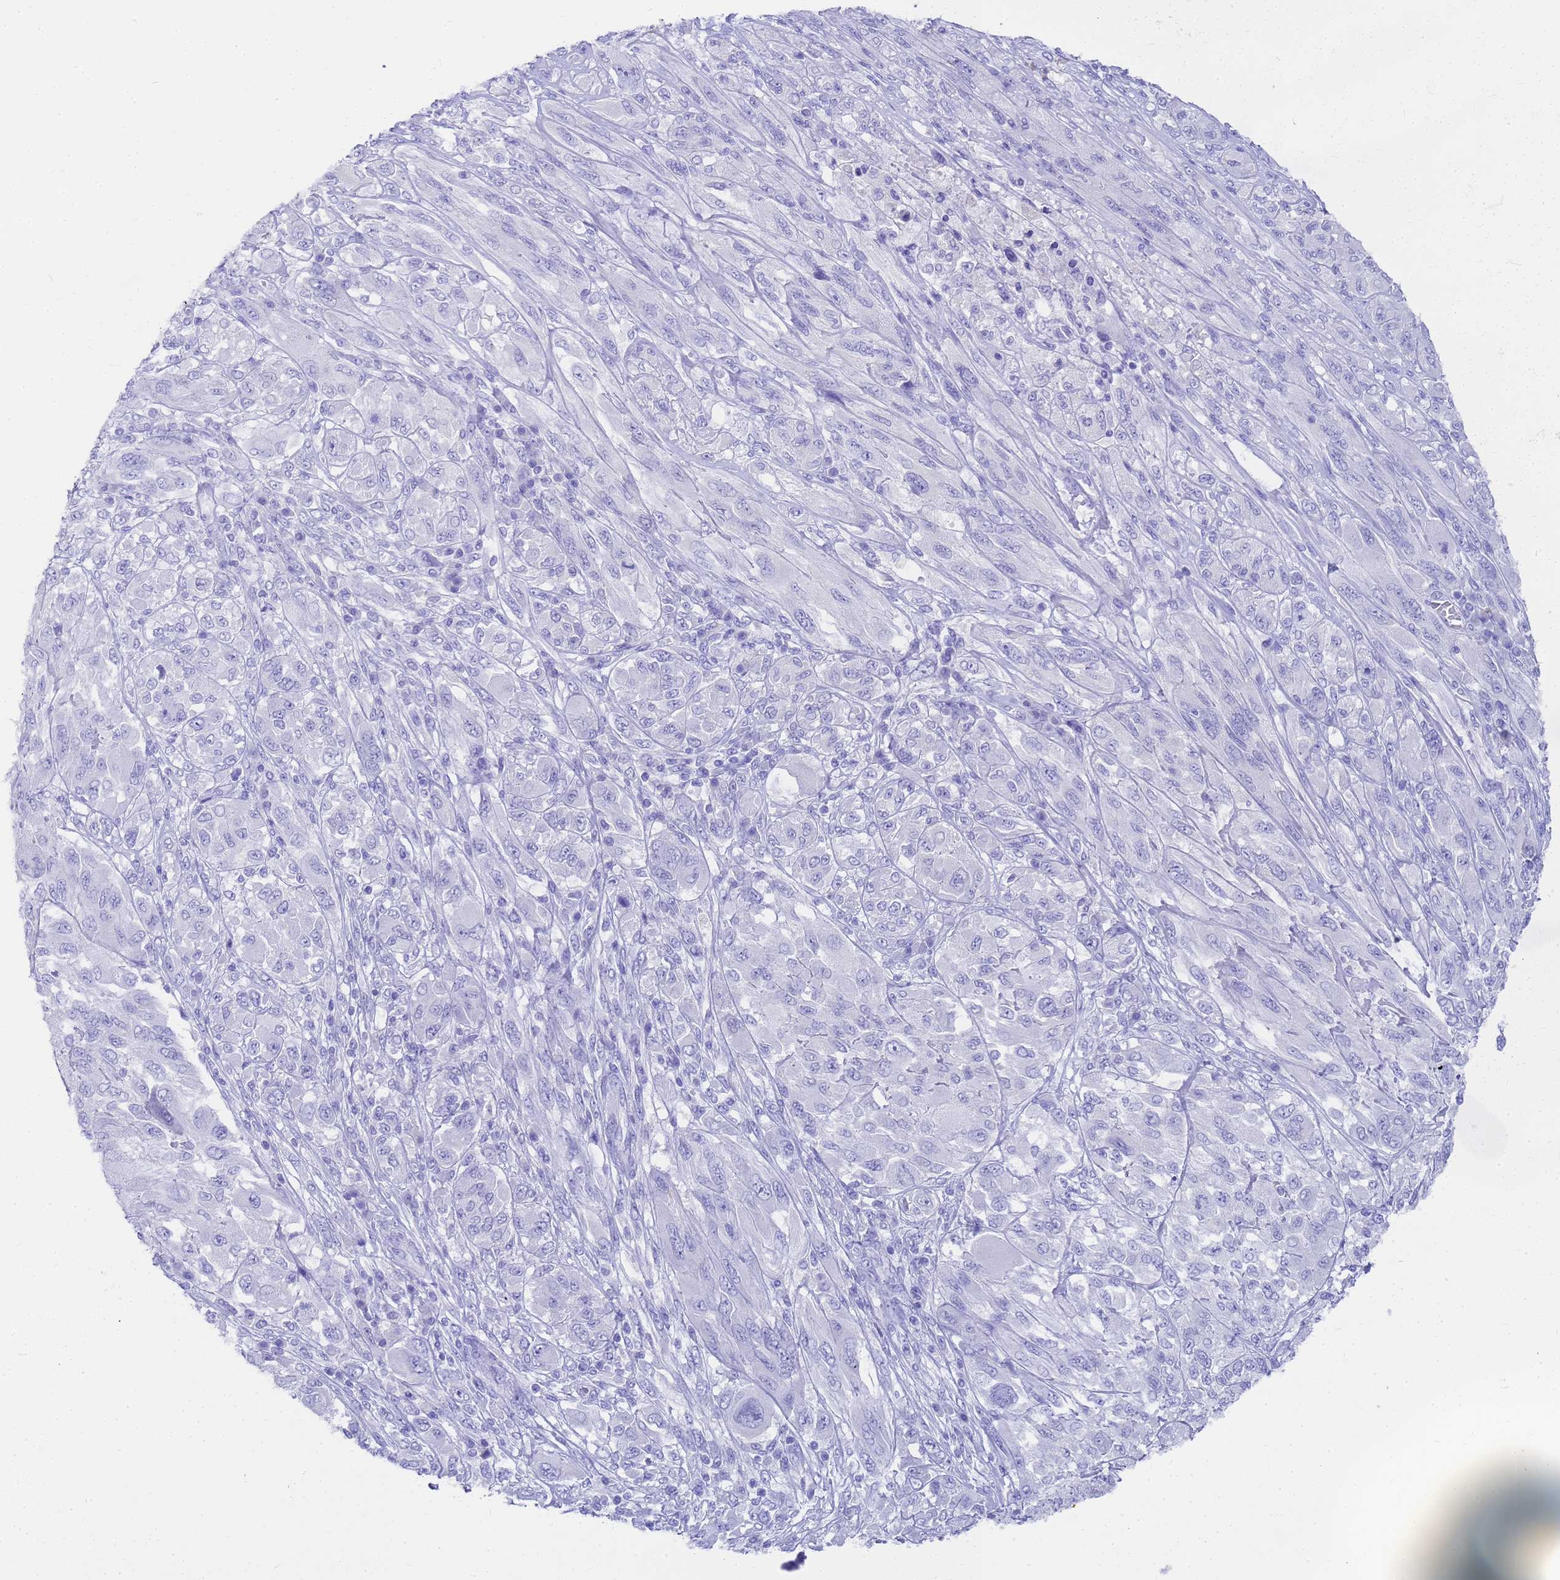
{"staining": {"intensity": "negative", "quantity": "none", "location": "none"}, "tissue": "melanoma", "cell_type": "Tumor cells", "image_type": "cancer", "snomed": [{"axis": "morphology", "description": "Malignant melanoma, NOS"}, {"axis": "topography", "description": "Skin"}], "caption": "Immunohistochemical staining of melanoma exhibits no significant staining in tumor cells.", "gene": "MS4A13", "patient": {"sex": "female", "age": 91}}